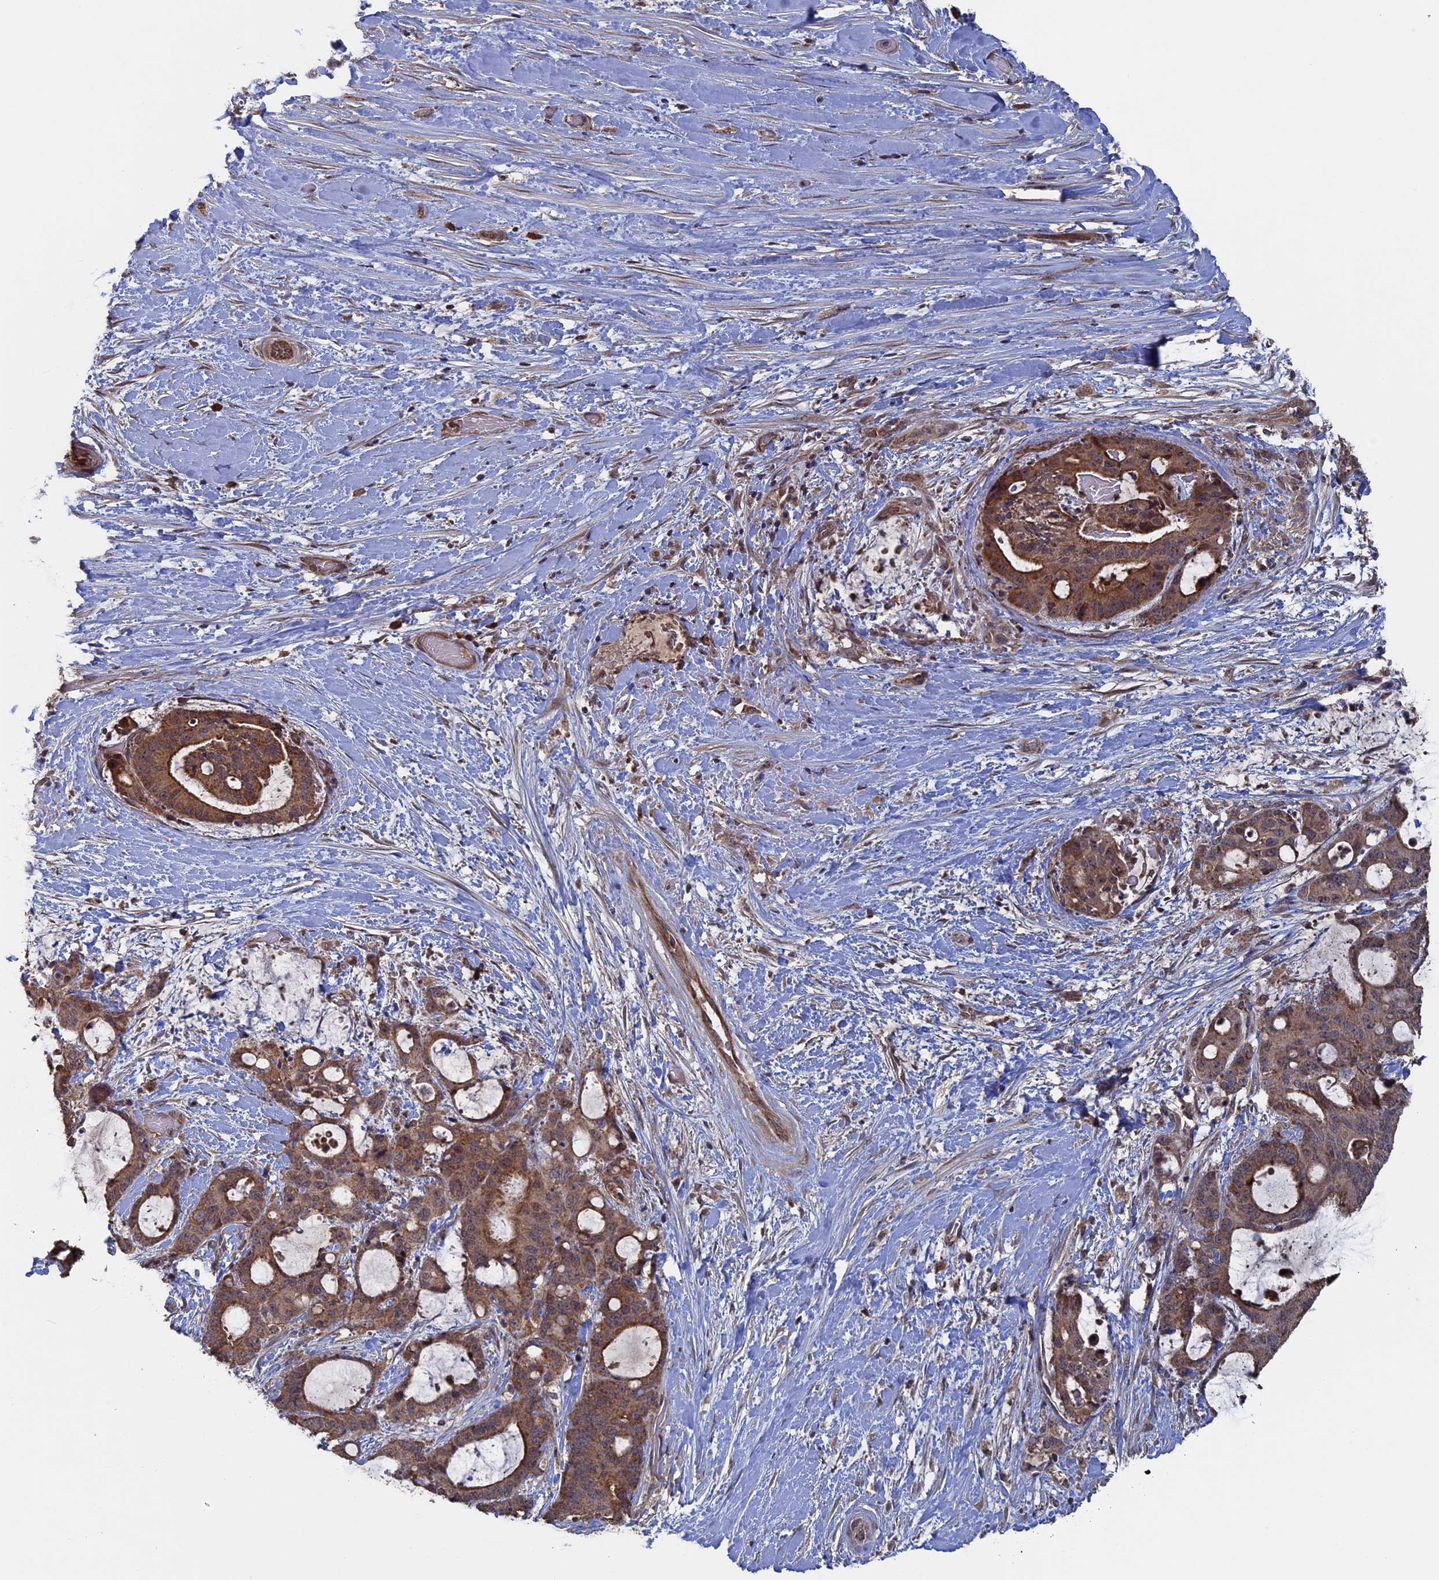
{"staining": {"intensity": "moderate", "quantity": ">75%", "location": "cytoplasmic/membranous"}, "tissue": "liver cancer", "cell_type": "Tumor cells", "image_type": "cancer", "snomed": [{"axis": "morphology", "description": "Normal tissue, NOS"}, {"axis": "morphology", "description": "Cholangiocarcinoma"}, {"axis": "topography", "description": "Liver"}, {"axis": "topography", "description": "Peripheral nerve tissue"}], "caption": "Moderate cytoplasmic/membranous protein positivity is present in approximately >75% of tumor cells in liver cancer (cholangiocarcinoma).", "gene": "RAB15", "patient": {"sex": "female", "age": 73}}